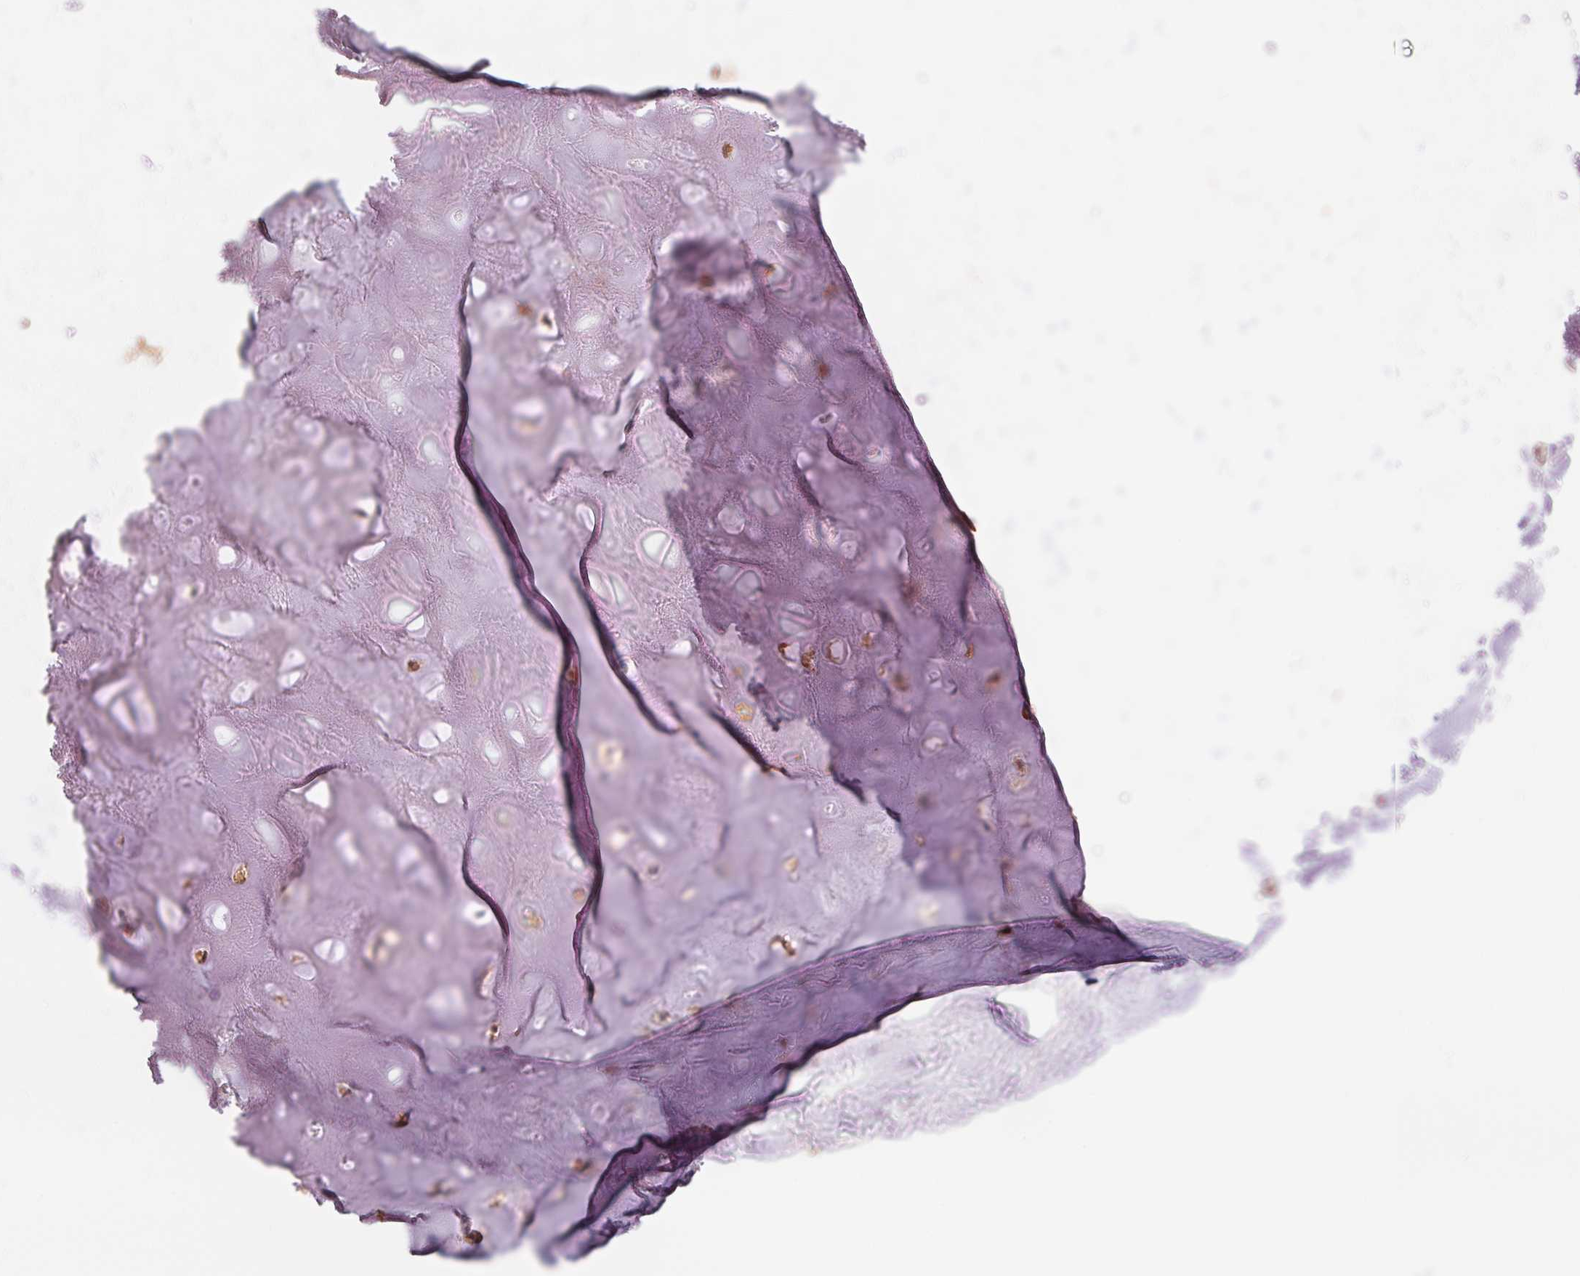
{"staining": {"intensity": "negative", "quantity": "none", "location": "none"}, "tissue": "adipose tissue", "cell_type": "Adipocytes", "image_type": "normal", "snomed": [{"axis": "morphology", "description": "Normal tissue, NOS"}, {"axis": "topography", "description": "Cartilage tissue"}], "caption": "This is an IHC photomicrograph of benign human adipose tissue. There is no positivity in adipocytes.", "gene": "BCAT1", "patient": {"sex": "male", "age": 57}}